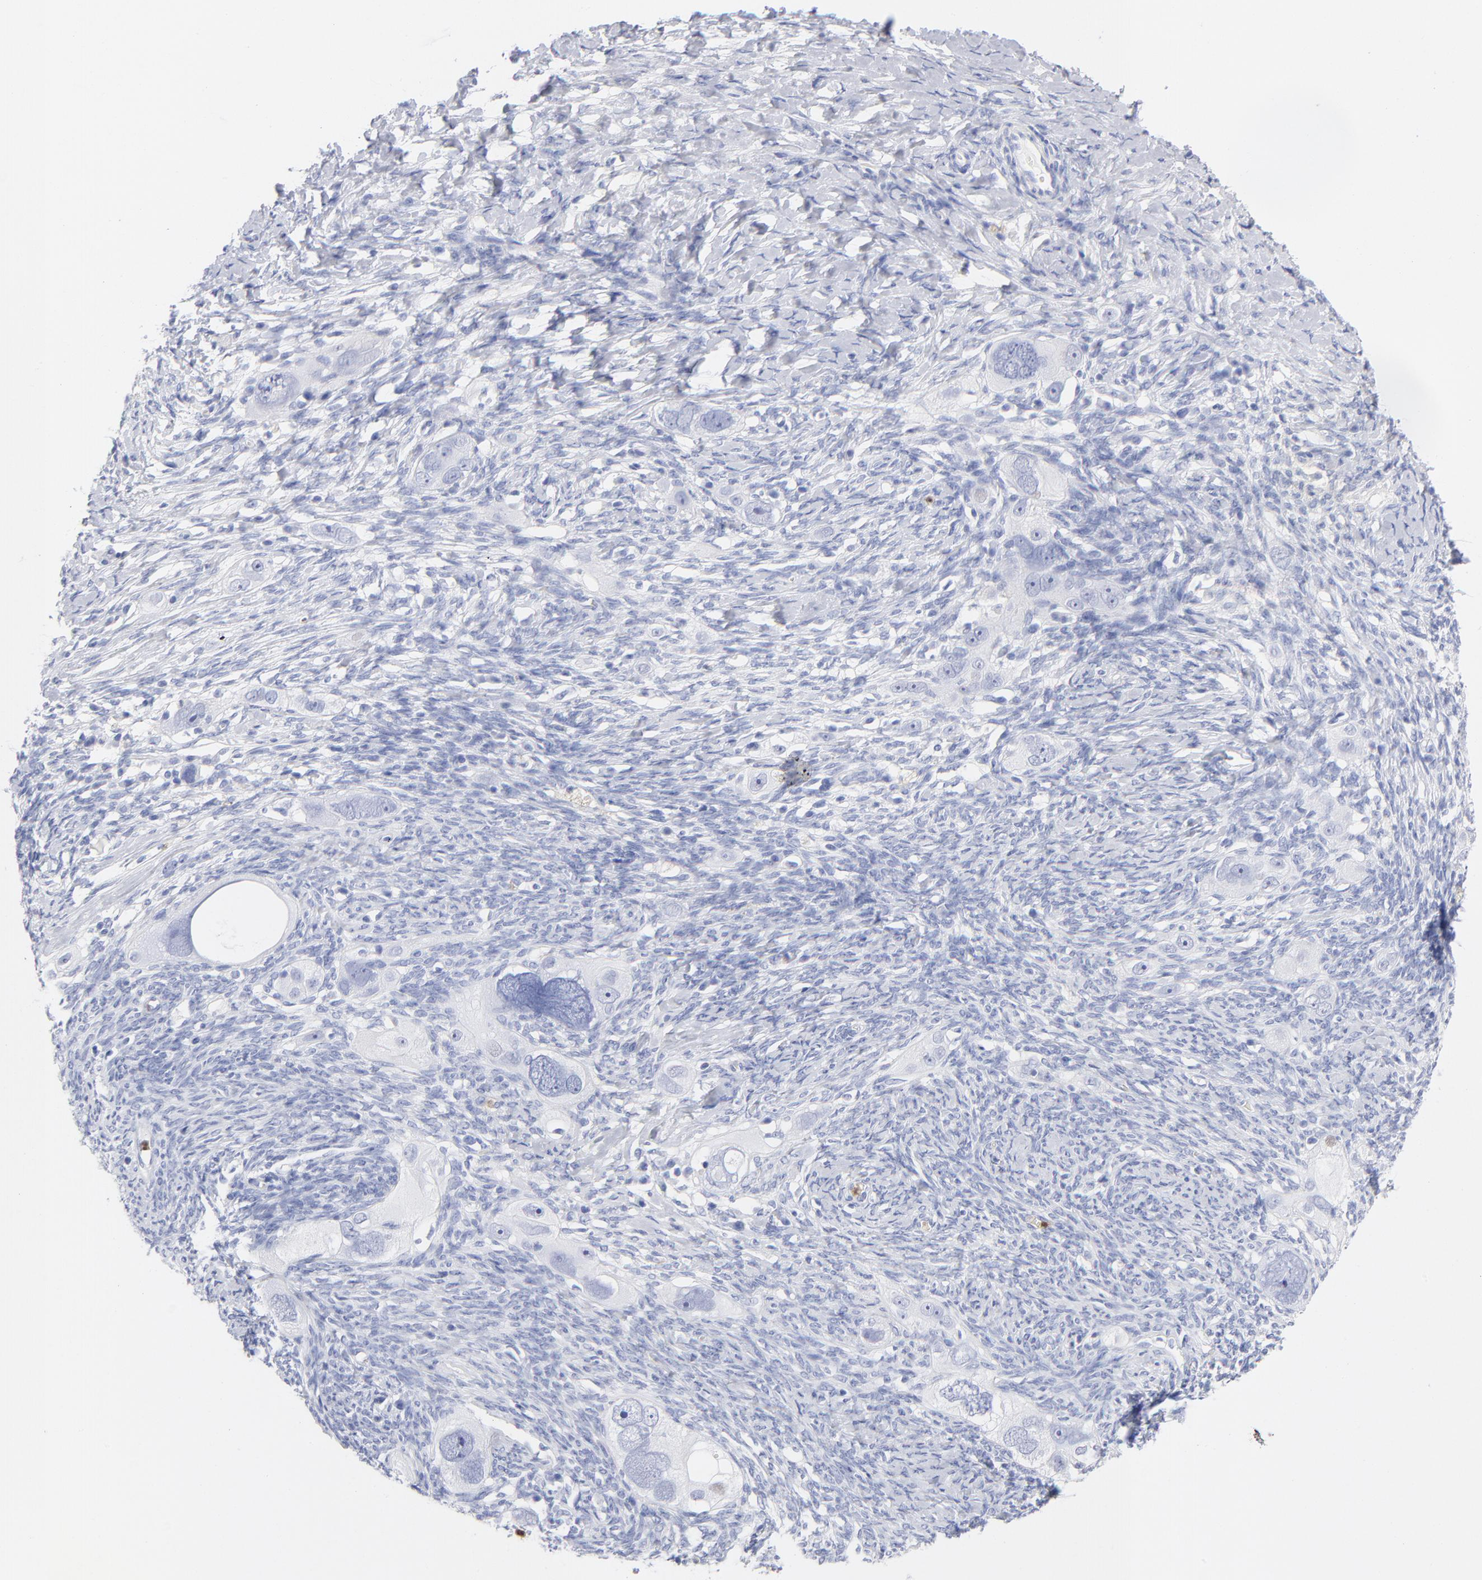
{"staining": {"intensity": "negative", "quantity": "none", "location": "none"}, "tissue": "ovarian cancer", "cell_type": "Tumor cells", "image_type": "cancer", "snomed": [{"axis": "morphology", "description": "Normal tissue, NOS"}, {"axis": "morphology", "description": "Cystadenocarcinoma, serous, NOS"}, {"axis": "topography", "description": "Ovary"}], "caption": "Immunohistochemistry of human ovarian cancer demonstrates no expression in tumor cells. (DAB (3,3'-diaminobenzidine) immunohistochemistry with hematoxylin counter stain).", "gene": "ARG1", "patient": {"sex": "female", "age": 62}}